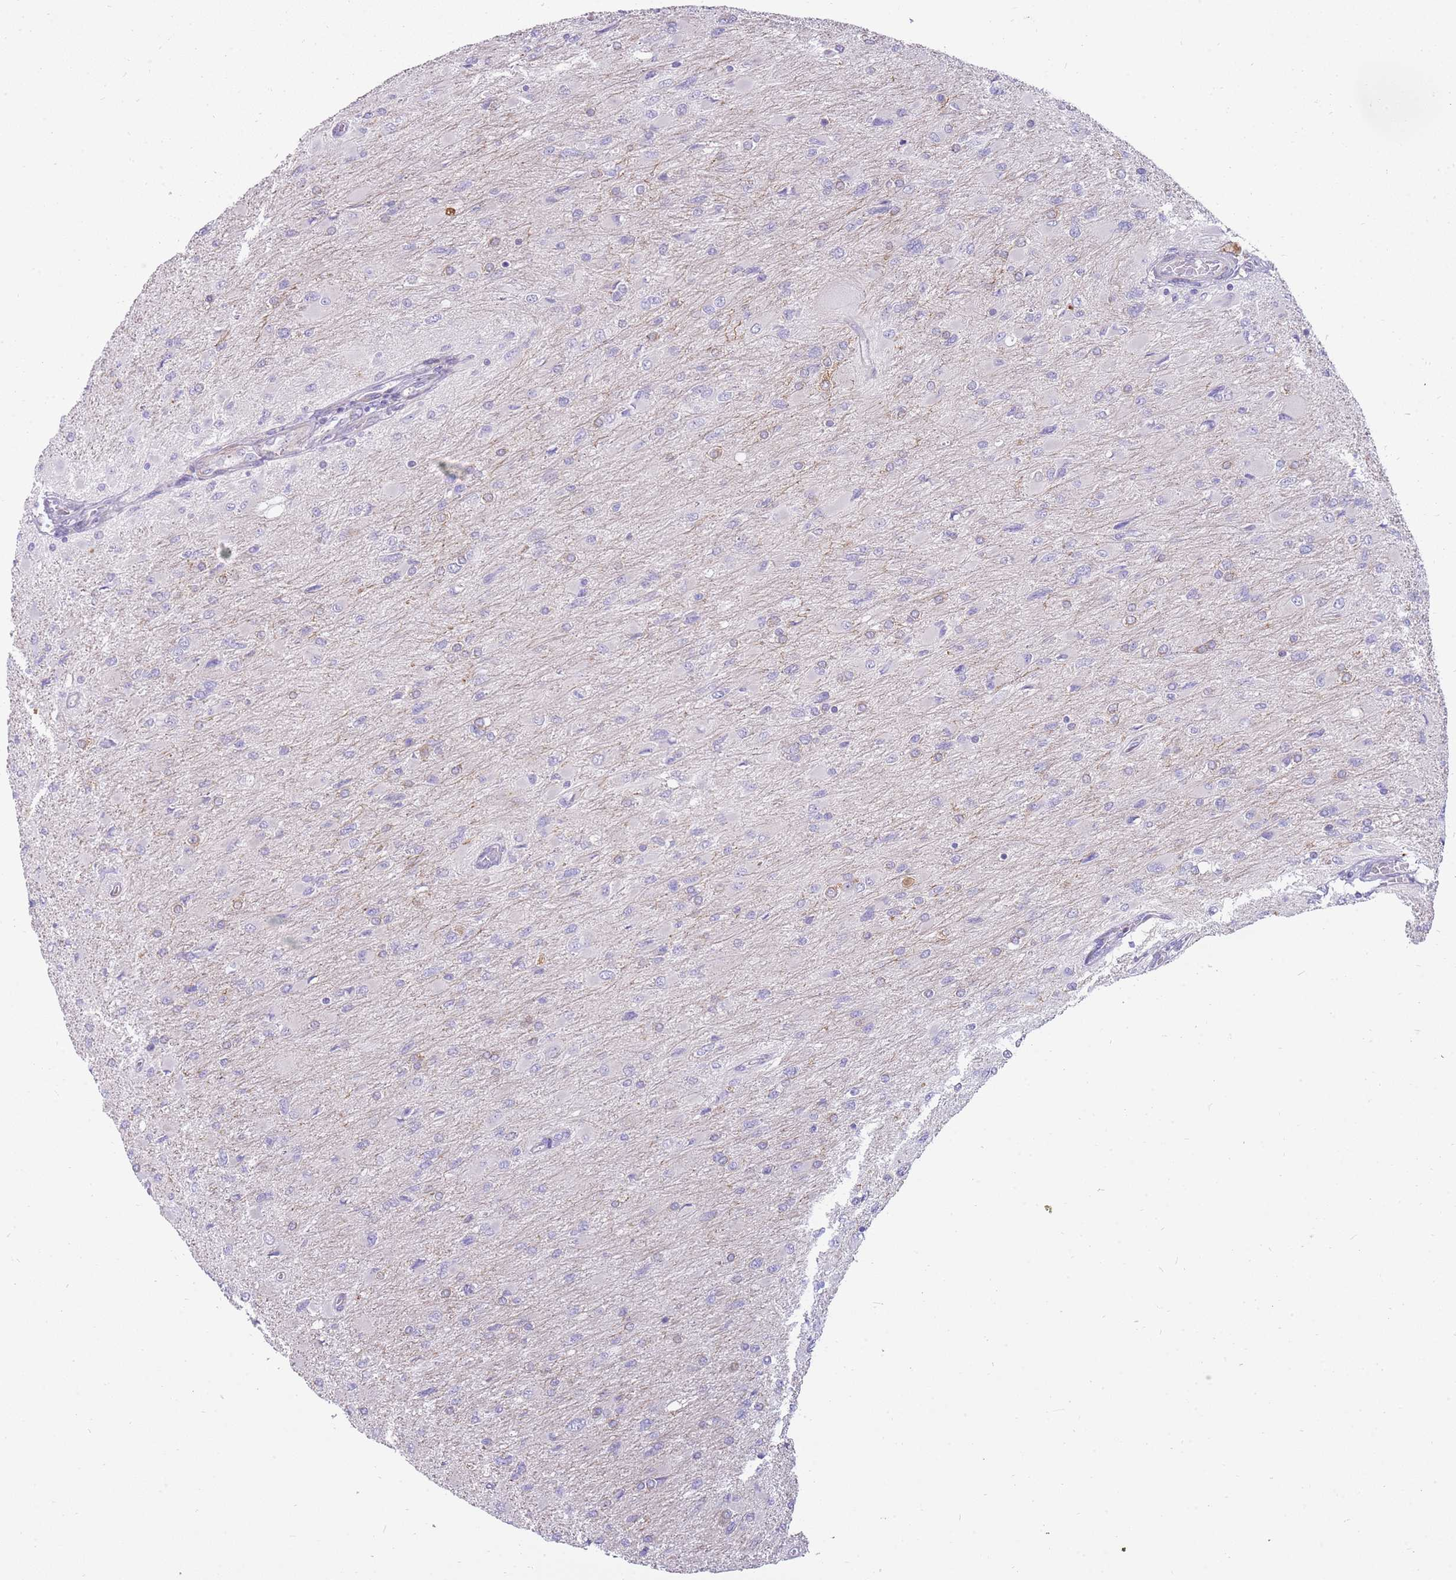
{"staining": {"intensity": "negative", "quantity": "none", "location": "none"}, "tissue": "glioma", "cell_type": "Tumor cells", "image_type": "cancer", "snomed": [{"axis": "morphology", "description": "Glioma, malignant, High grade"}, {"axis": "topography", "description": "Cerebral cortex"}], "caption": "This is a micrograph of immunohistochemistry (IHC) staining of glioma, which shows no positivity in tumor cells. (DAB (3,3'-diaminobenzidine) immunohistochemistry (IHC), high magnification).", "gene": "DIPK1C", "patient": {"sex": "female", "age": 36}}